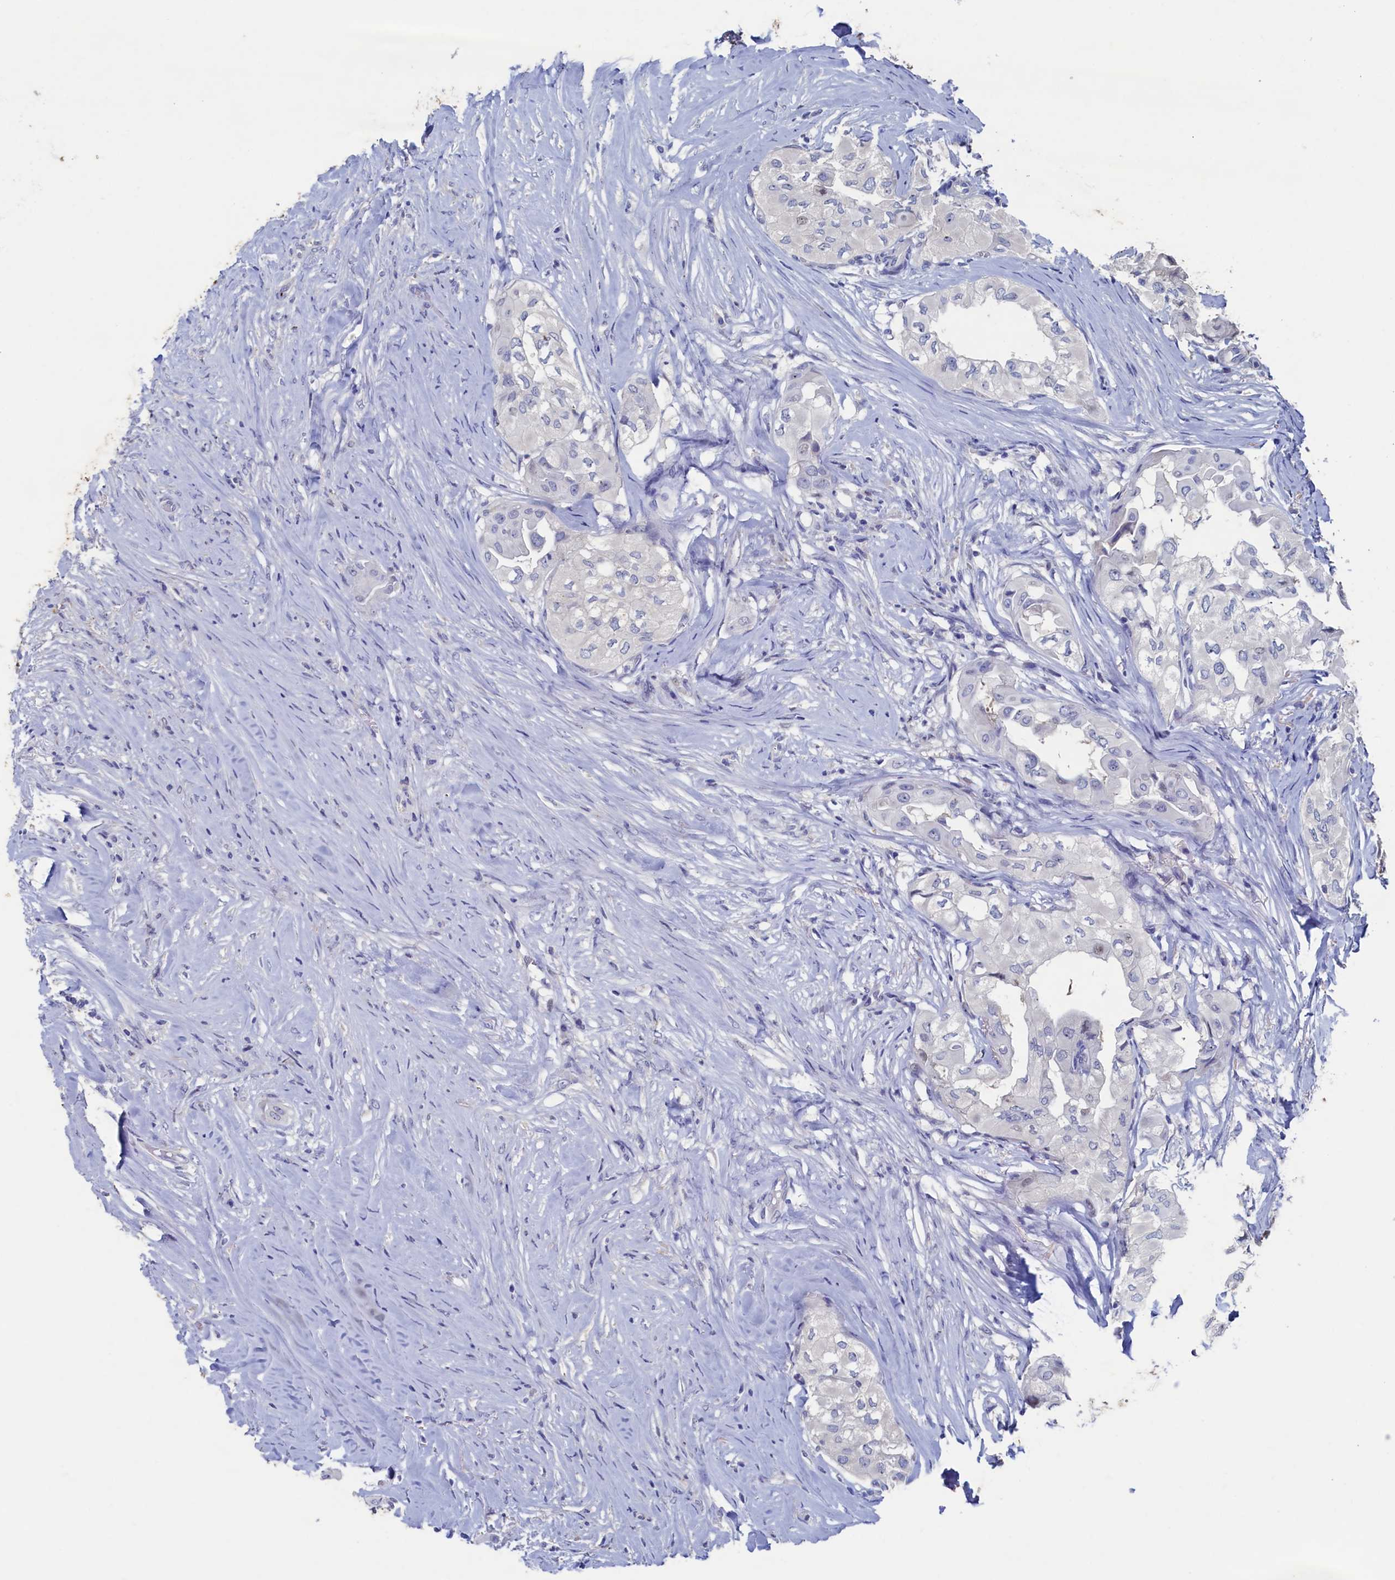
{"staining": {"intensity": "negative", "quantity": "none", "location": "none"}, "tissue": "thyroid cancer", "cell_type": "Tumor cells", "image_type": "cancer", "snomed": [{"axis": "morphology", "description": "Papillary adenocarcinoma, NOS"}, {"axis": "topography", "description": "Thyroid gland"}], "caption": "This is an immunohistochemistry photomicrograph of human papillary adenocarcinoma (thyroid). There is no staining in tumor cells.", "gene": "CBLIF", "patient": {"sex": "female", "age": 59}}